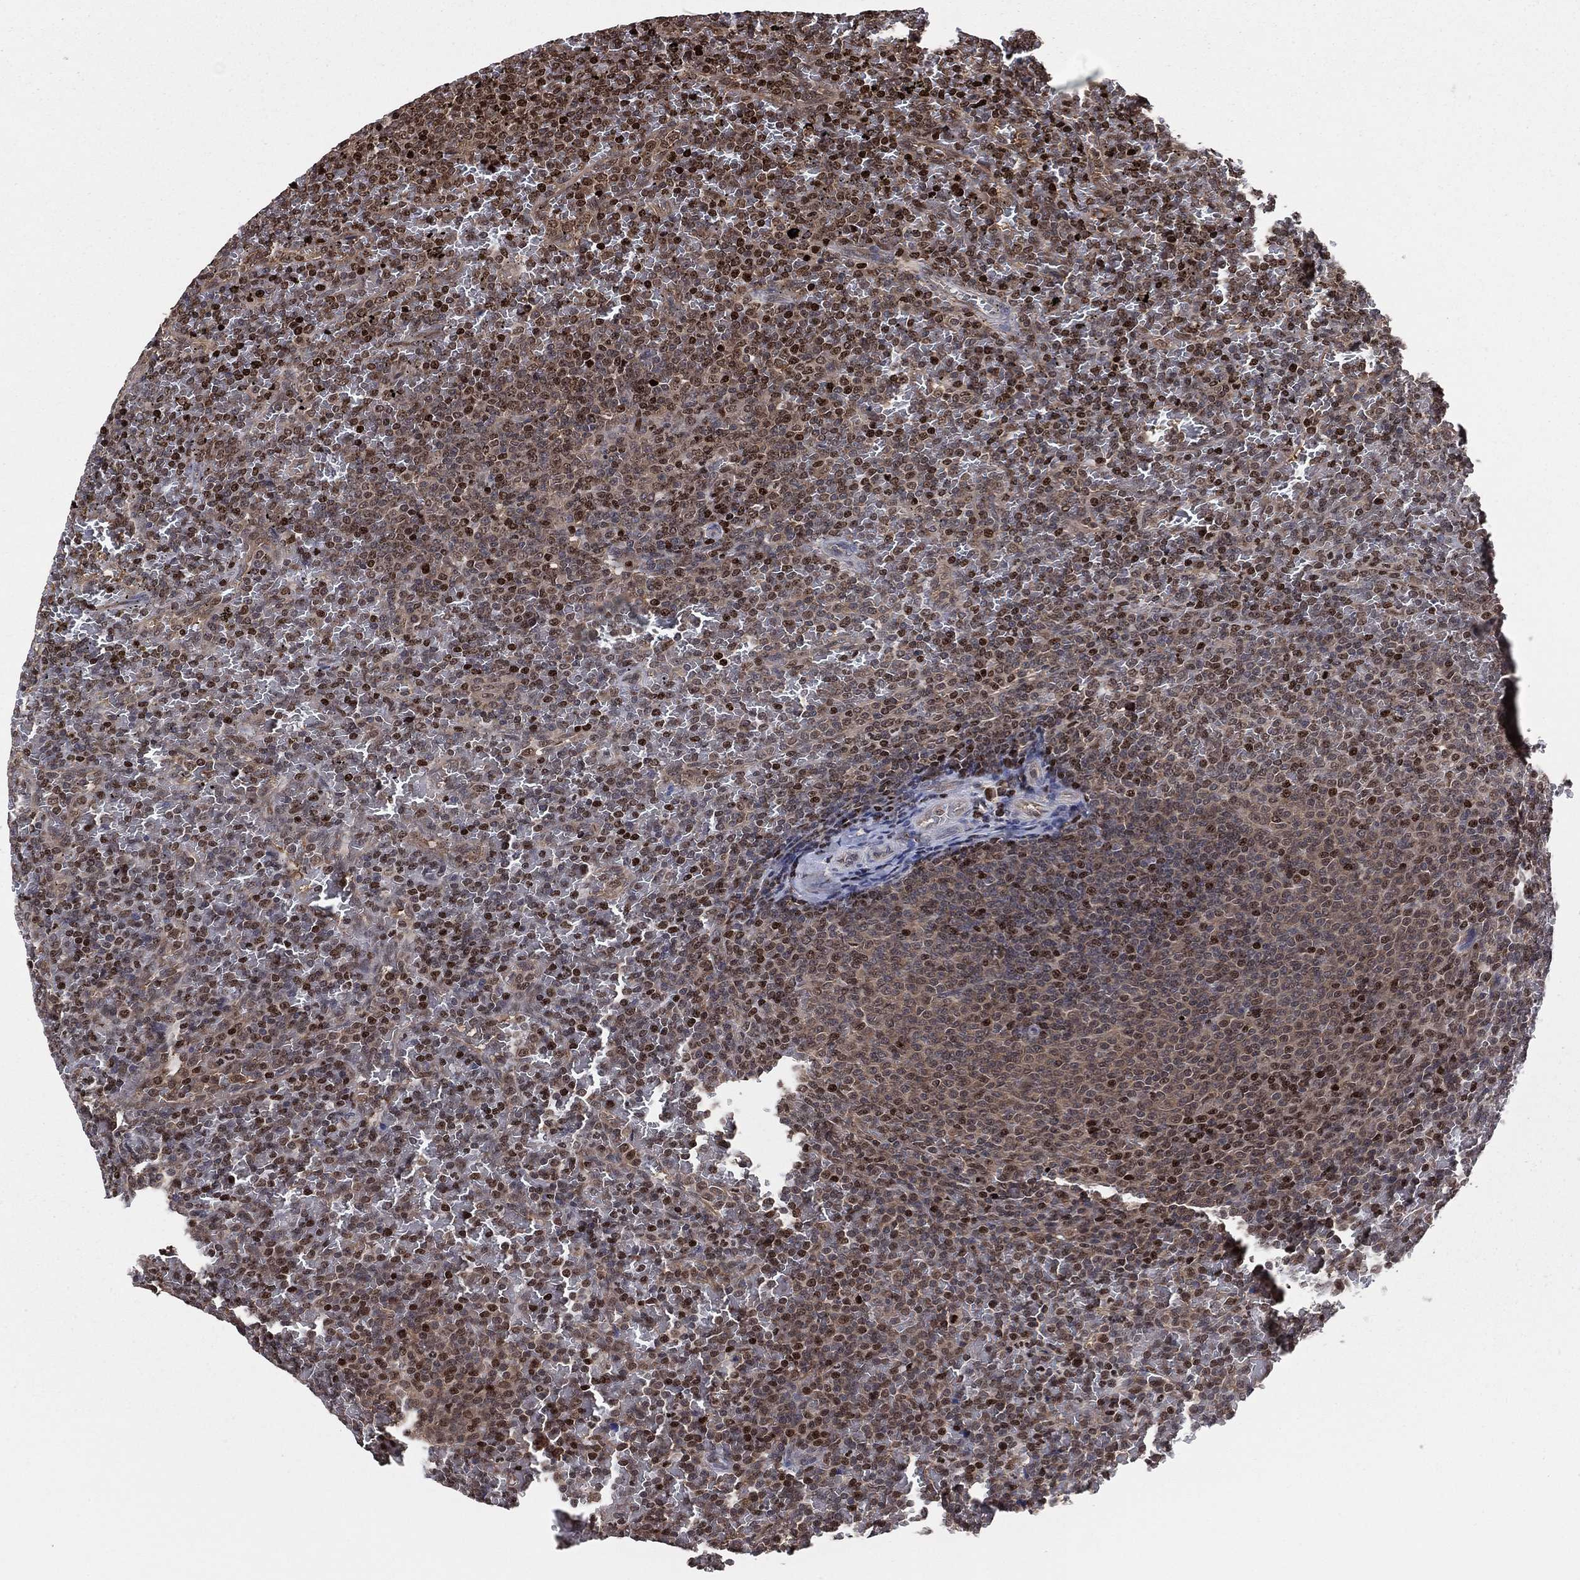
{"staining": {"intensity": "strong", "quantity": "25%-75%", "location": "nuclear"}, "tissue": "lymphoma", "cell_type": "Tumor cells", "image_type": "cancer", "snomed": [{"axis": "morphology", "description": "Malignant lymphoma, non-Hodgkin's type, Low grade"}, {"axis": "topography", "description": "Spleen"}], "caption": "Immunohistochemical staining of human lymphoma exhibits strong nuclear protein expression in approximately 25%-75% of tumor cells.", "gene": "PSMA1", "patient": {"sex": "female", "age": 77}}